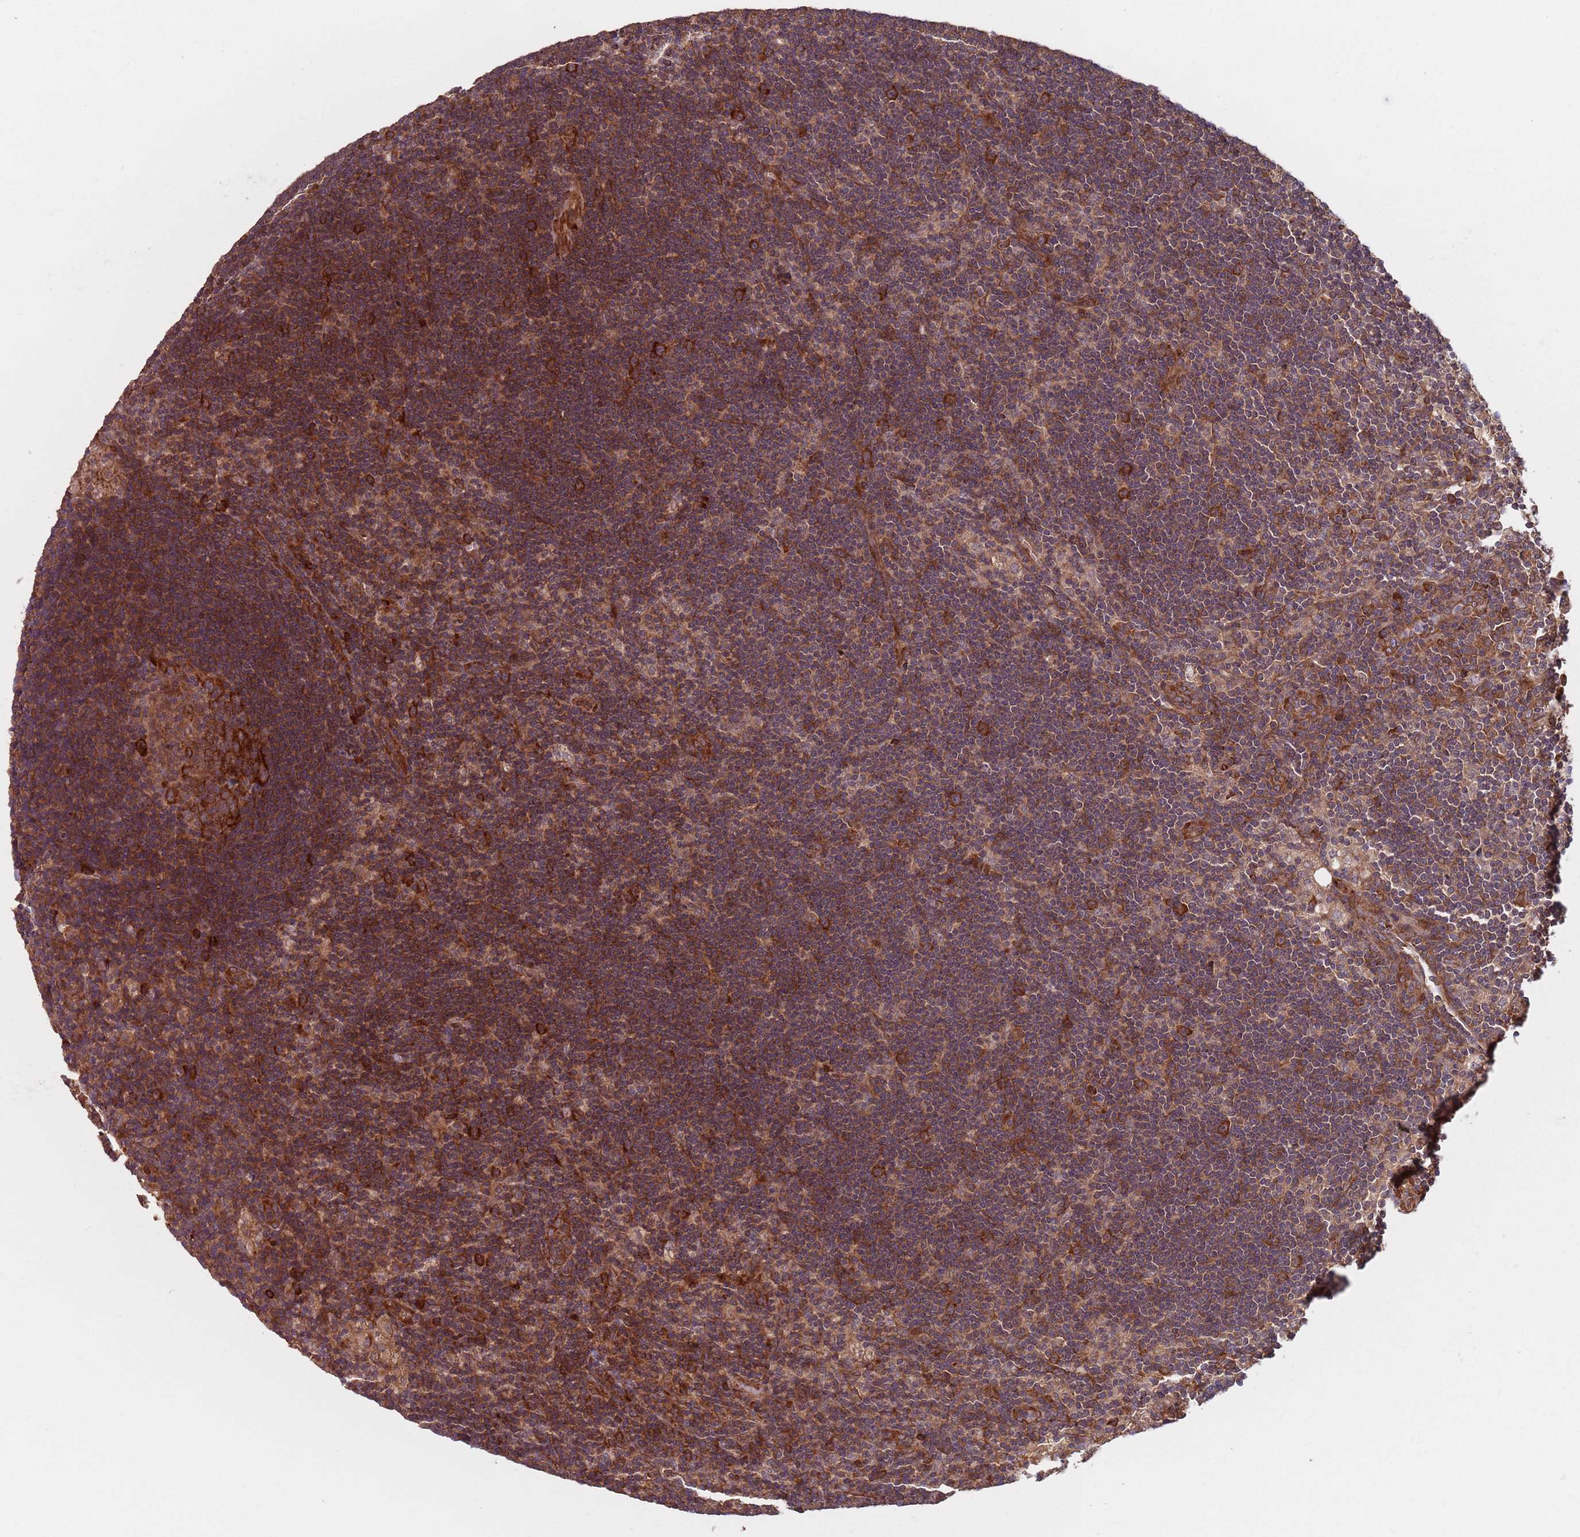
{"staining": {"intensity": "strong", "quantity": "25%-75%", "location": "cytoplasmic/membranous"}, "tissue": "lymph node", "cell_type": "Germinal center cells", "image_type": "normal", "snomed": [{"axis": "morphology", "description": "Normal tissue, NOS"}, {"axis": "topography", "description": "Lymph node"}], "caption": "IHC of normal human lymph node shows high levels of strong cytoplasmic/membranous staining in about 25%-75% of germinal center cells. The staining was performed using DAB (3,3'-diaminobenzidine) to visualize the protein expression in brown, while the nuclei were stained in blue with hematoxylin (Magnification: 20x).", "gene": "NOTCH3", "patient": {"sex": "male", "age": 24}}